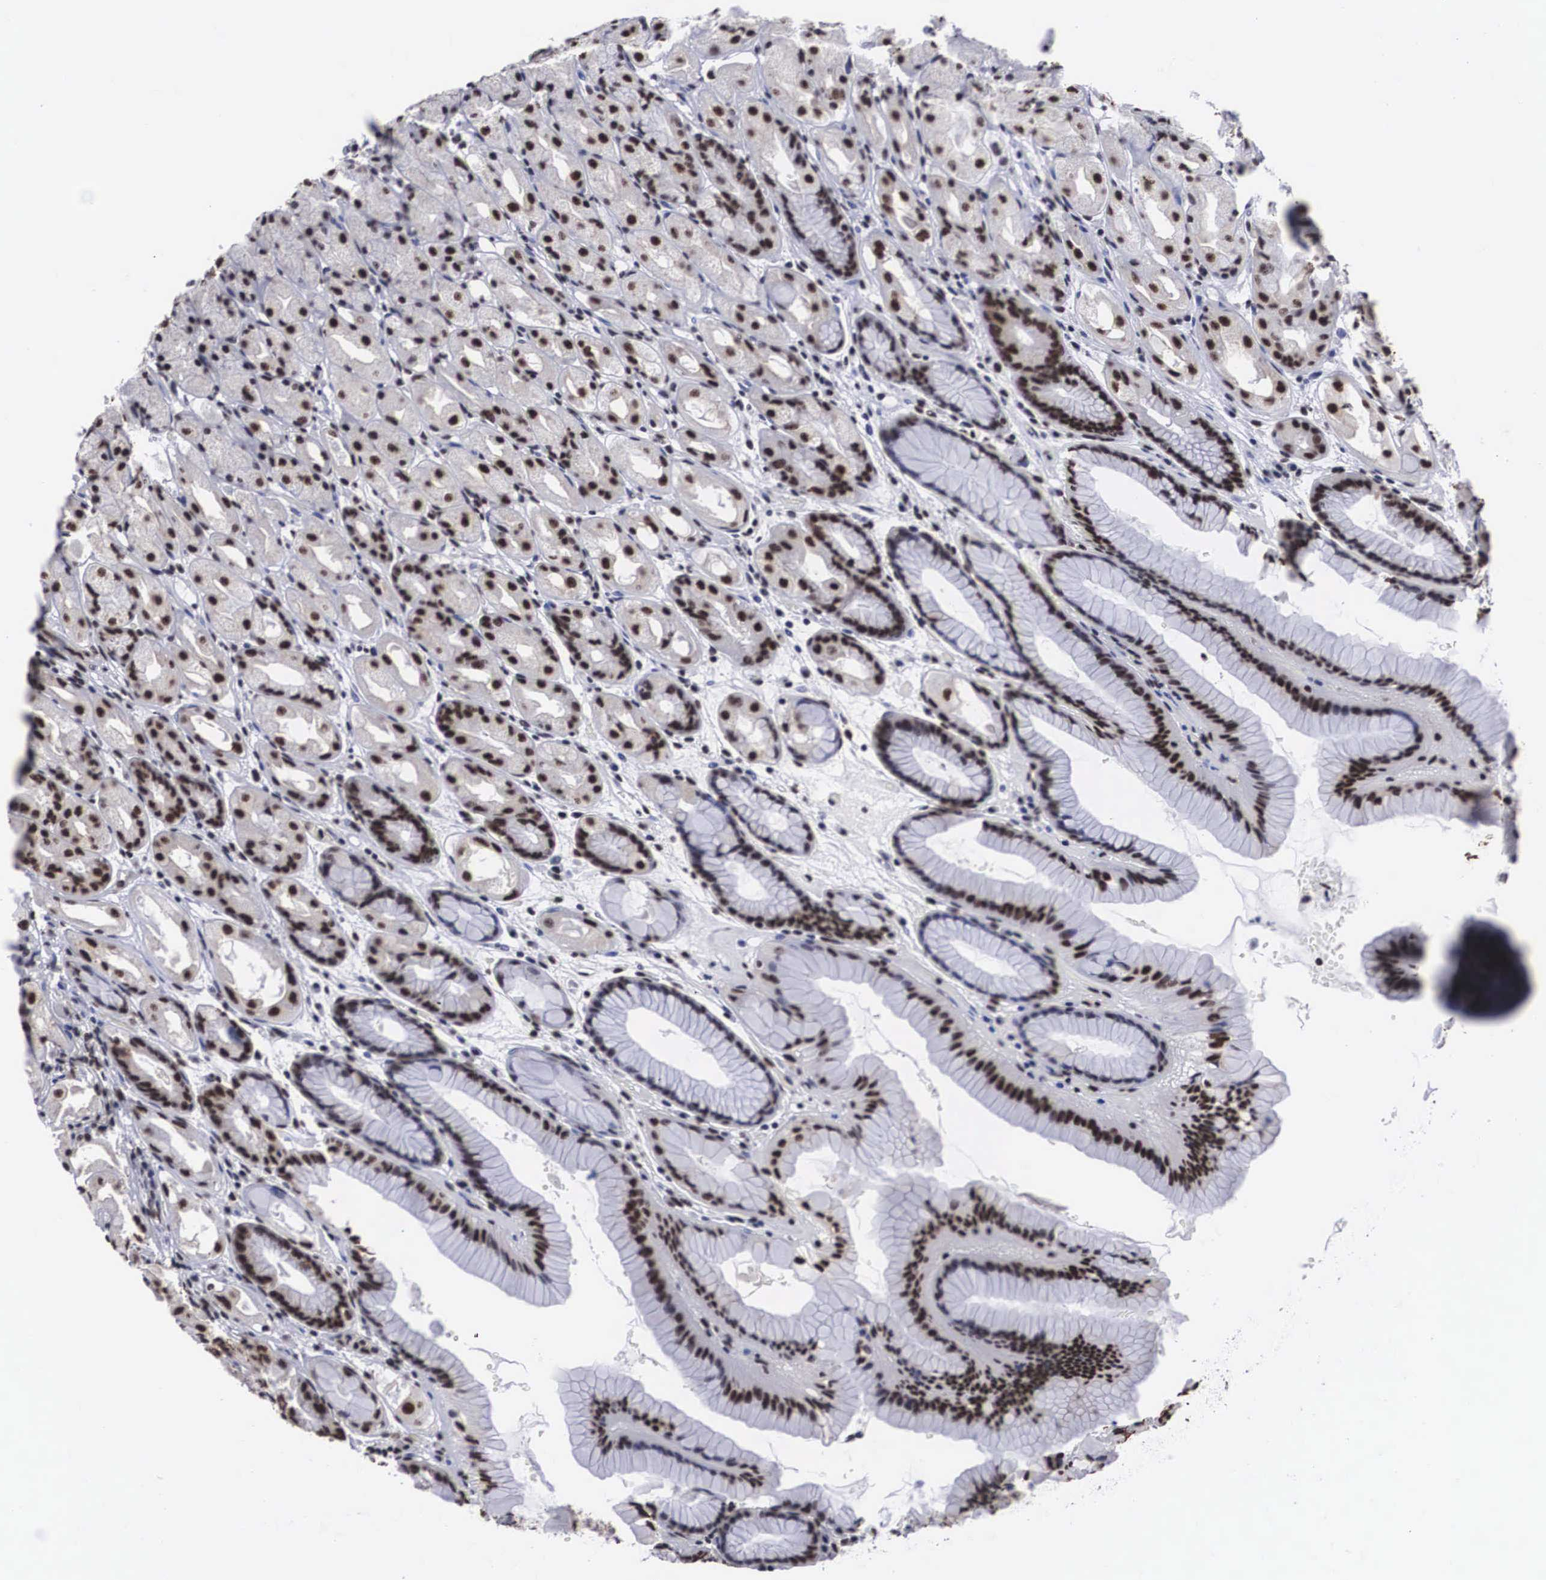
{"staining": {"intensity": "moderate", "quantity": "25%-75%", "location": "nuclear"}, "tissue": "stomach", "cell_type": "Glandular cells", "image_type": "normal", "snomed": [{"axis": "morphology", "description": "Normal tissue, NOS"}, {"axis": "topography", "description": "Stomach, upper"}], "caption": "Stomach stained with immunohistochemistry shows moderate nuclear expression in approximately 25%-75% of glandular cells.", "gene": "ACIN1", "patient": {"sex": "female", "age": 75}}